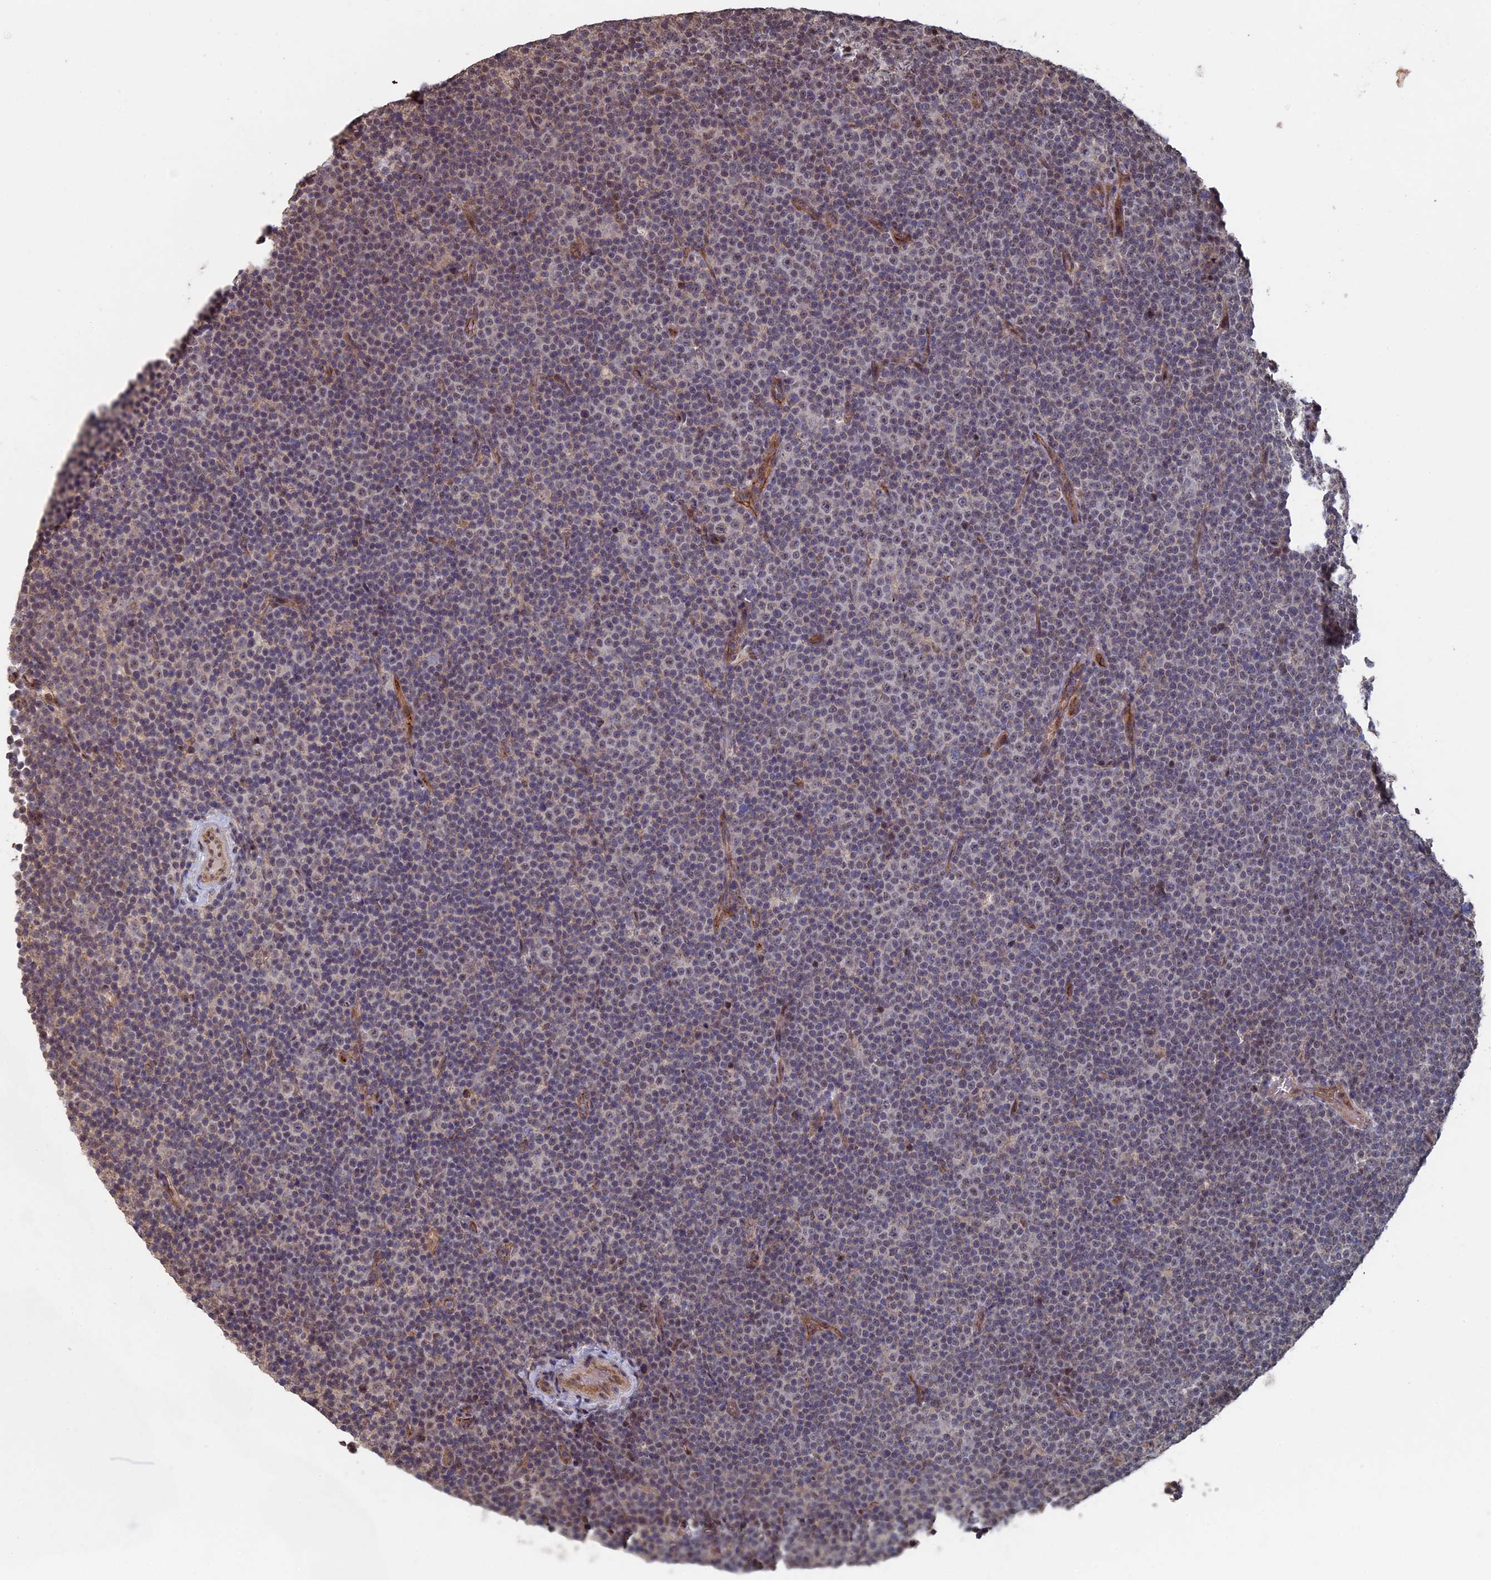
{"staining": {"intensity": "weak", "quantity": "25%-75%", "location": "cytoplasmic/membranous,nuclear"}, "tissue": "lymphoma", "cell_type": "Tumor cells", "image_type": "cancer", "snomed": [{"axis": "morphology", "description": "Malignant lymphoma, non-Hodgkin's type, Low grade"}, {"axis": "topography", "description": "Lymph node"}], "caption": "IHC of lymphoma exhibits low levels of weak cytoplasmic/membranous and nuclear expression in approximately 25%-75% of tumor cells. (DAB (3,3'-diaminobenzidine) = brown stain, brightfield microscopy at high magnification).", "gene": "KIAA1328", "patient": {"sex": "female", "age": 67}}